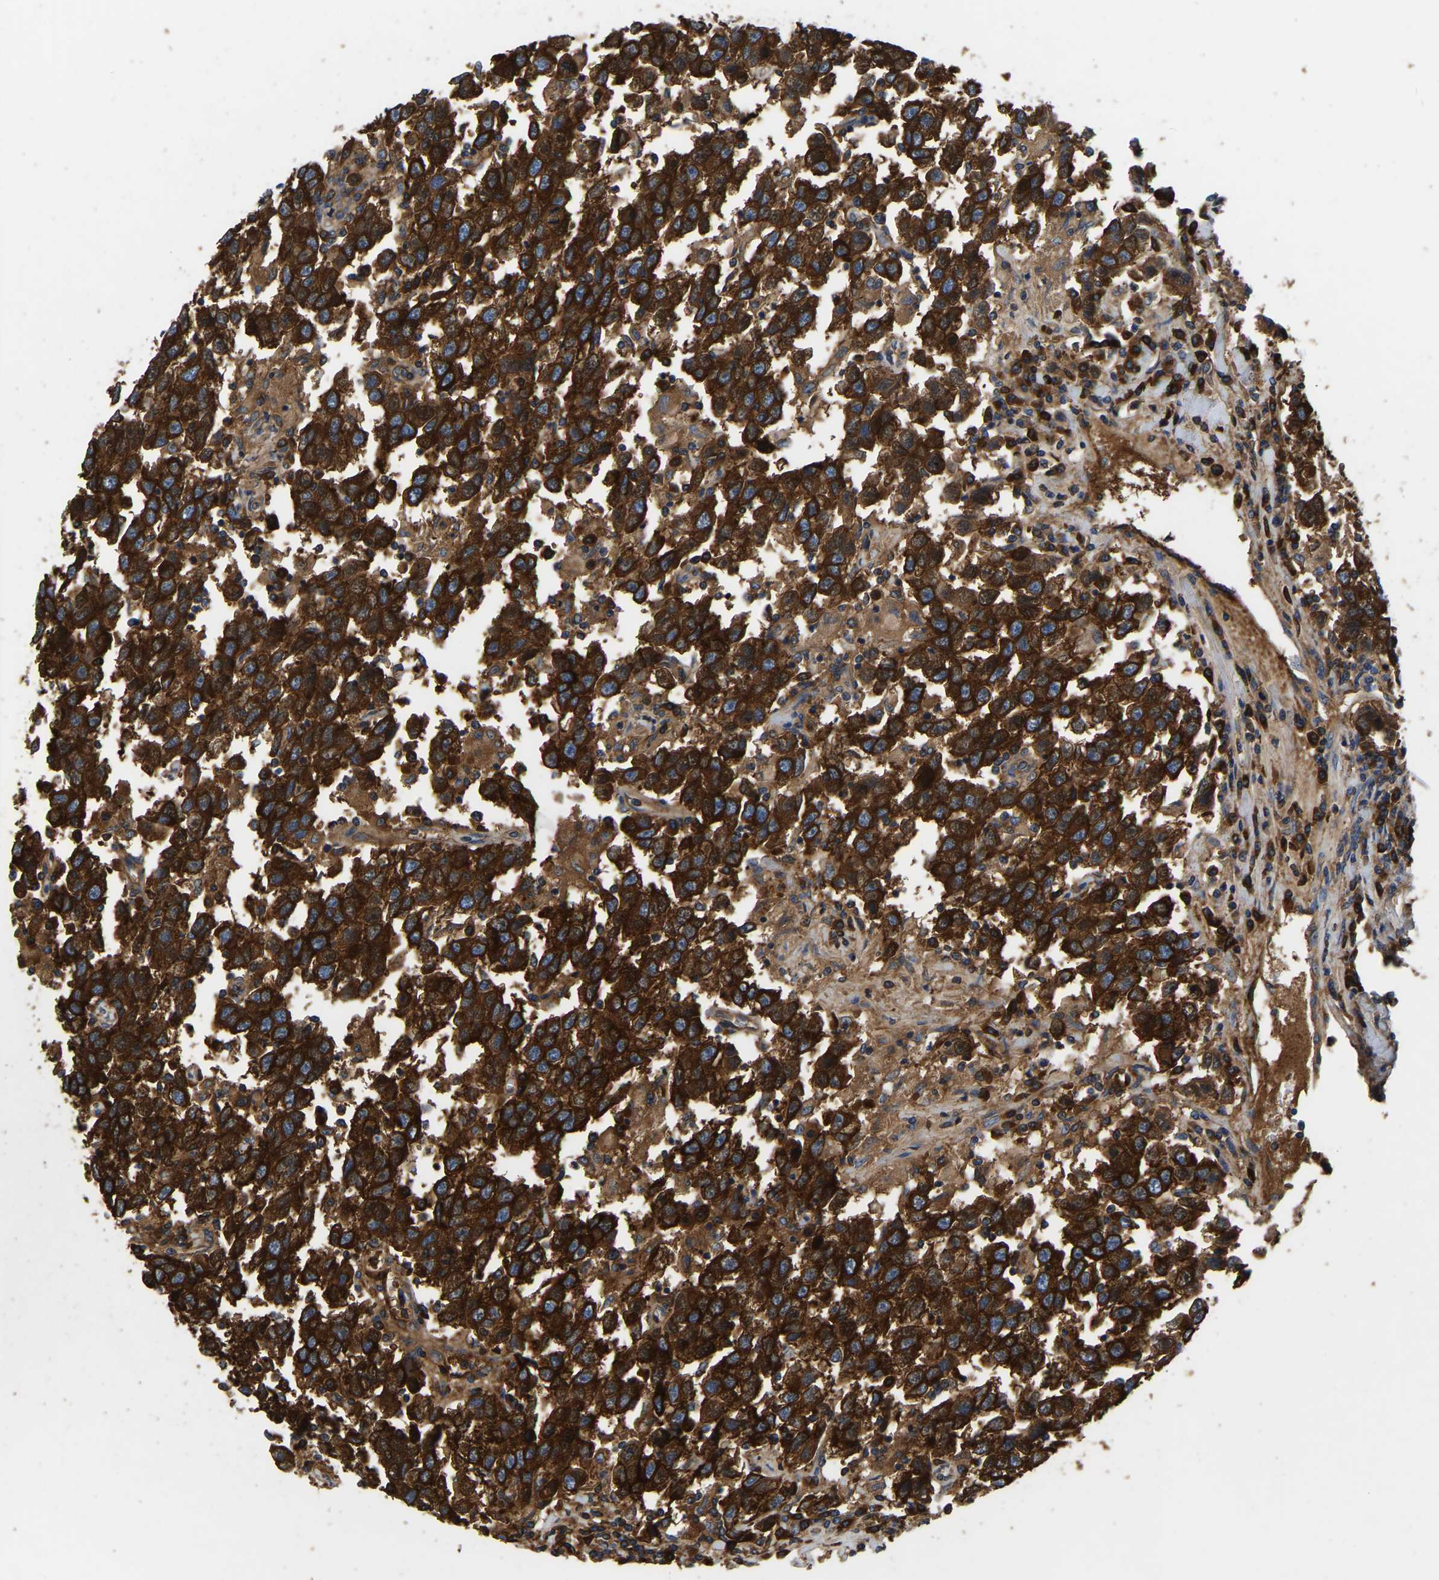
{"staining": {"intensity": "strong", "quantity": ">75%", "location": "cytoplasmic/membranous"}, "tissue": "testis cancer", "cell_type": "Tumor cells", "image_type": "cancer", "snomed": [{"axis": "morphology", "description": "Seminoma, NOS"}, {"axis": "topography", "description": "Testis"}], "caption": "Immunohistochemical staining of testis cancer reveals high levels of strong cytoplasmic/membranous protein expression in approximately >75% of tumor cells.", "gene": "GARS1", "patient": {"sex": "male", "age": 41}}